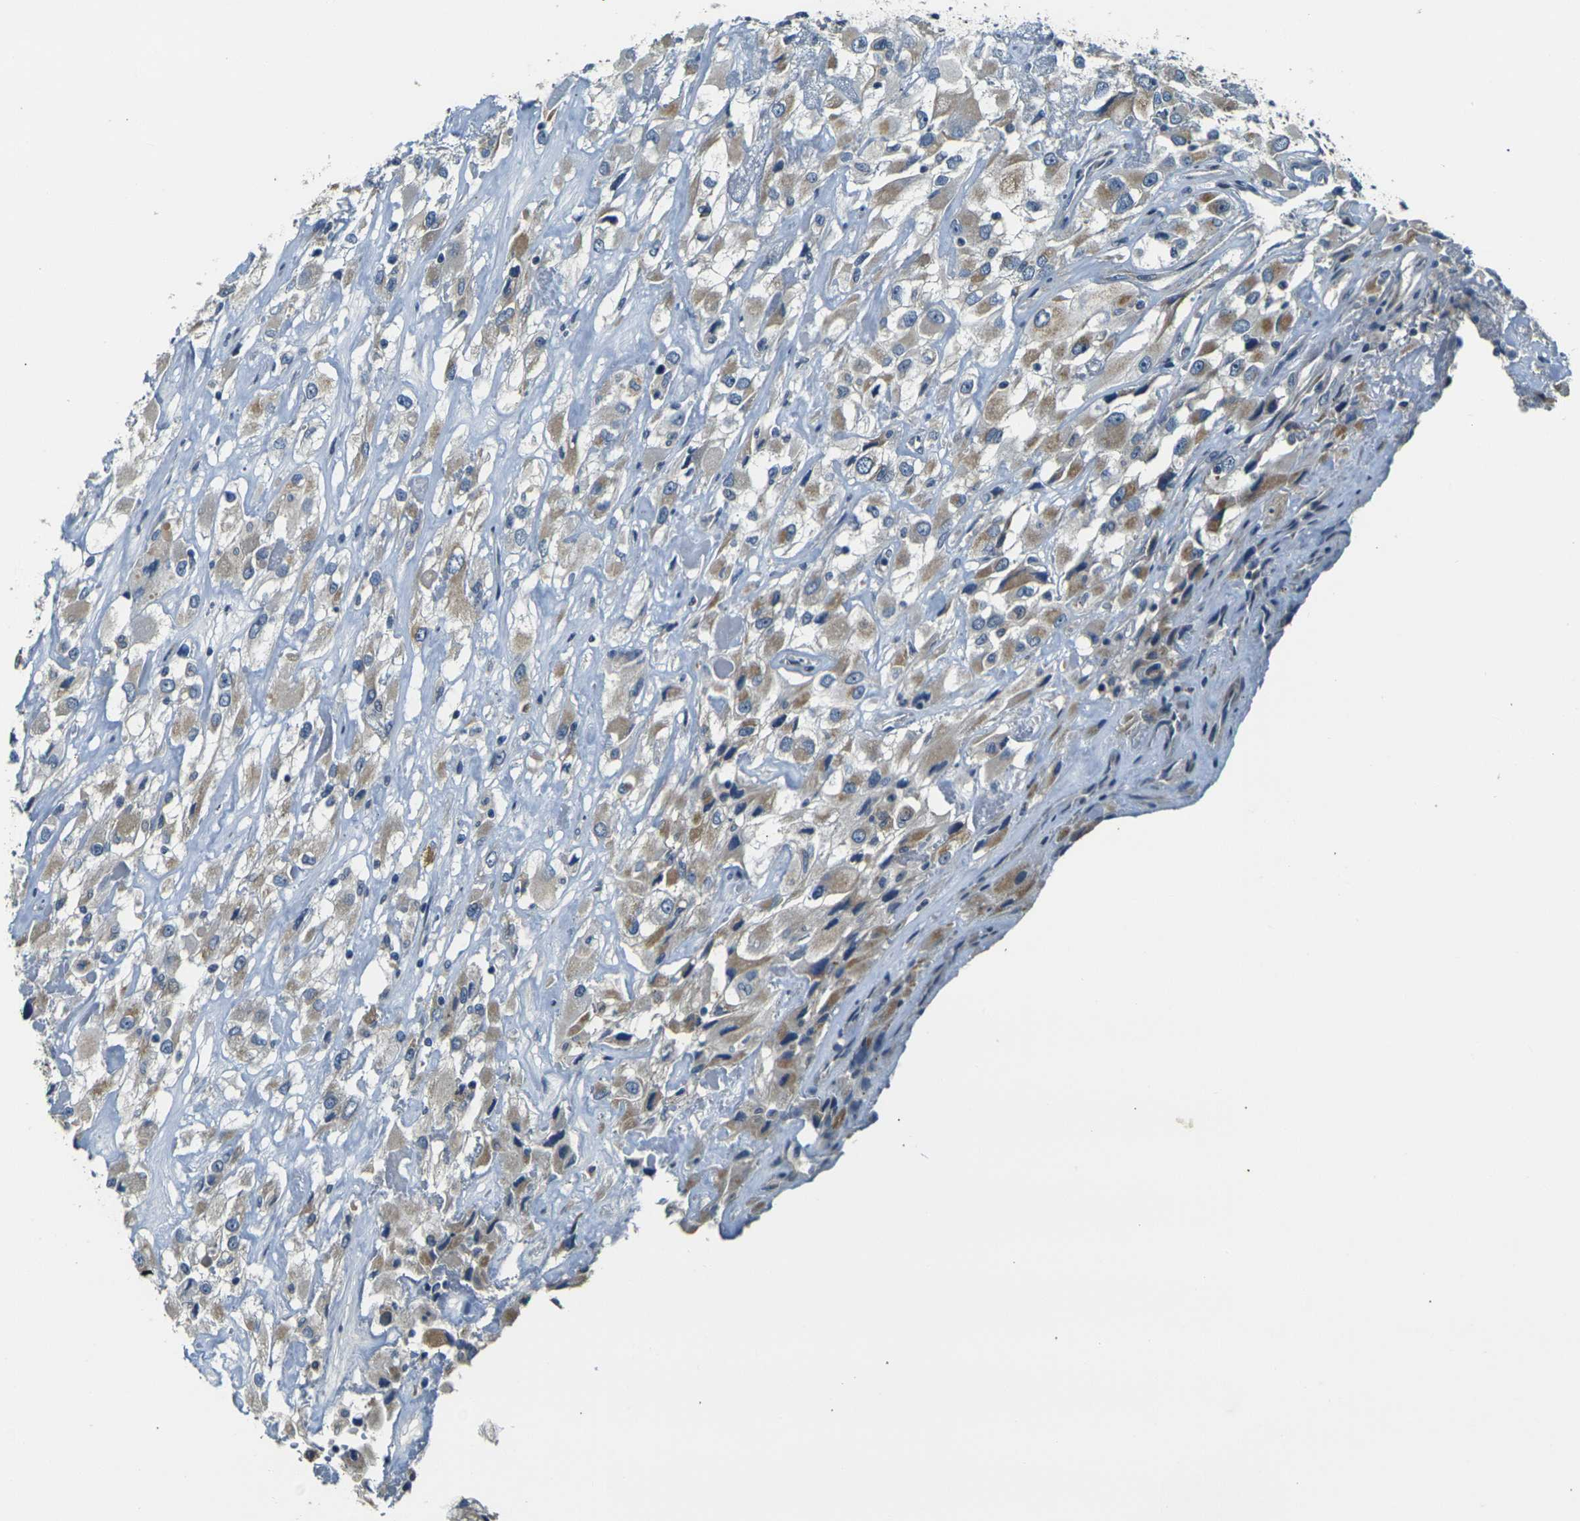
{"staining": {"intensity": "weak", "quantity": "25%-75%", "location": "cytoplasmic/membranous"}, "tissue": "renal cancer", "cell_type": "Tumor cells", "image_type": "cancer", "snomed": [{"axis": "morphology", "description": "Adenocarcinoma, NOS"}, {"axis": "topography", "description": "Kidney"}], "caption": "Renal adenocarcinoma tissue reveals weak cytoplasmic/membranous positivity in approximately 25%-75% of tumor cells", "gene": "SHISAL2B", "patient": {"sex": "female", "age": 52}}